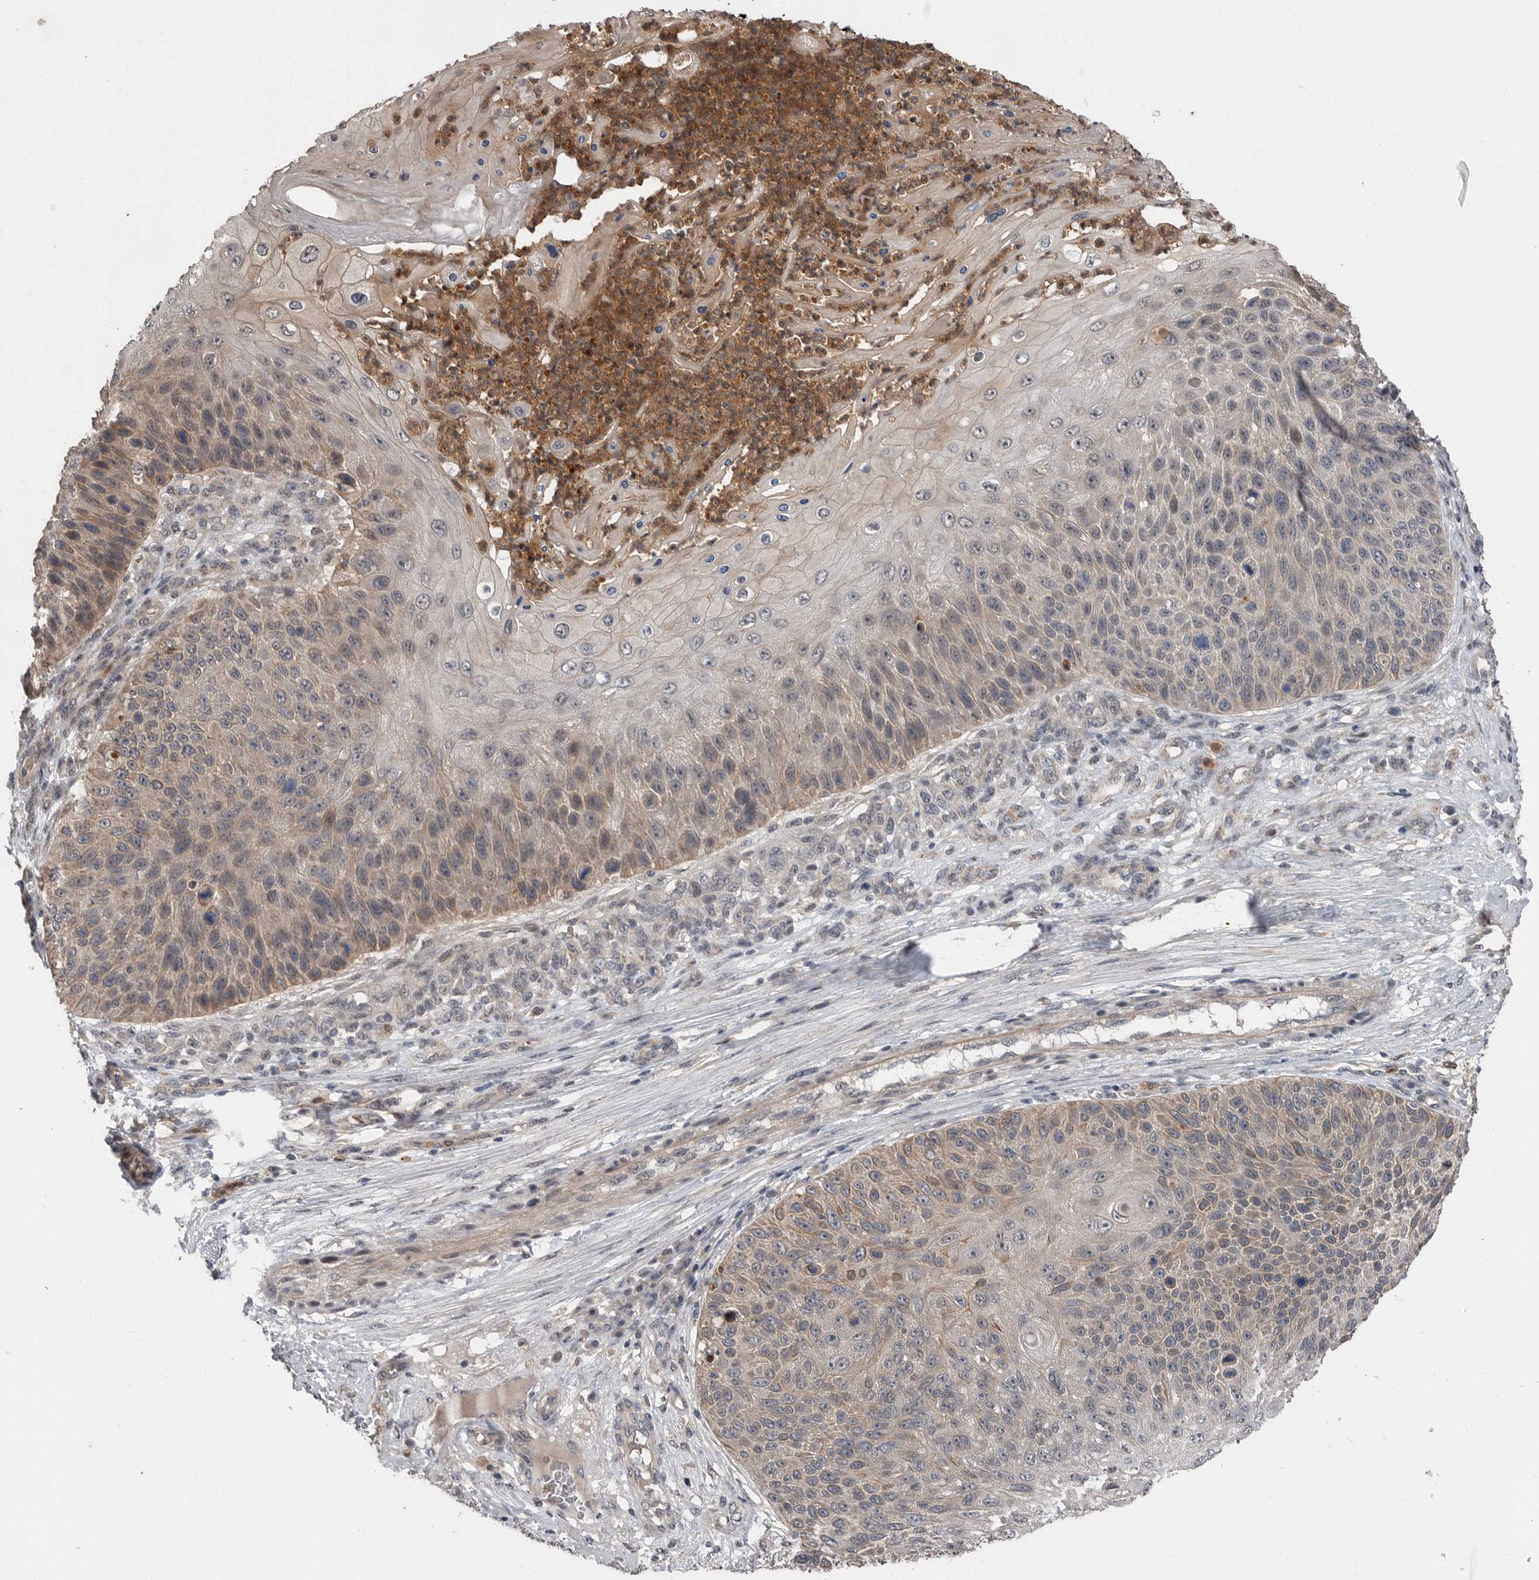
{"staining": {"intensity": "weak", "quantity": "<25%", "location": "cytoplasmic/membranous"}, "tissue": "skin cancer", "cell_type": "Tumor cells", "image_type": "cancer", "snomed": [{"axis": "morphology", "description": "Squamous cell carcinoma, NOS"}, {"axis": "topography", "description": "Skin"}], "caption": "High magnification brightfield microscopy of skin cancer stained with DAB (brown) and counterstained with hematoxylin (blue): tumor cells show no significant staining.", "gene": "SCP2", "patient": {"sex": "female", "age": 88}}